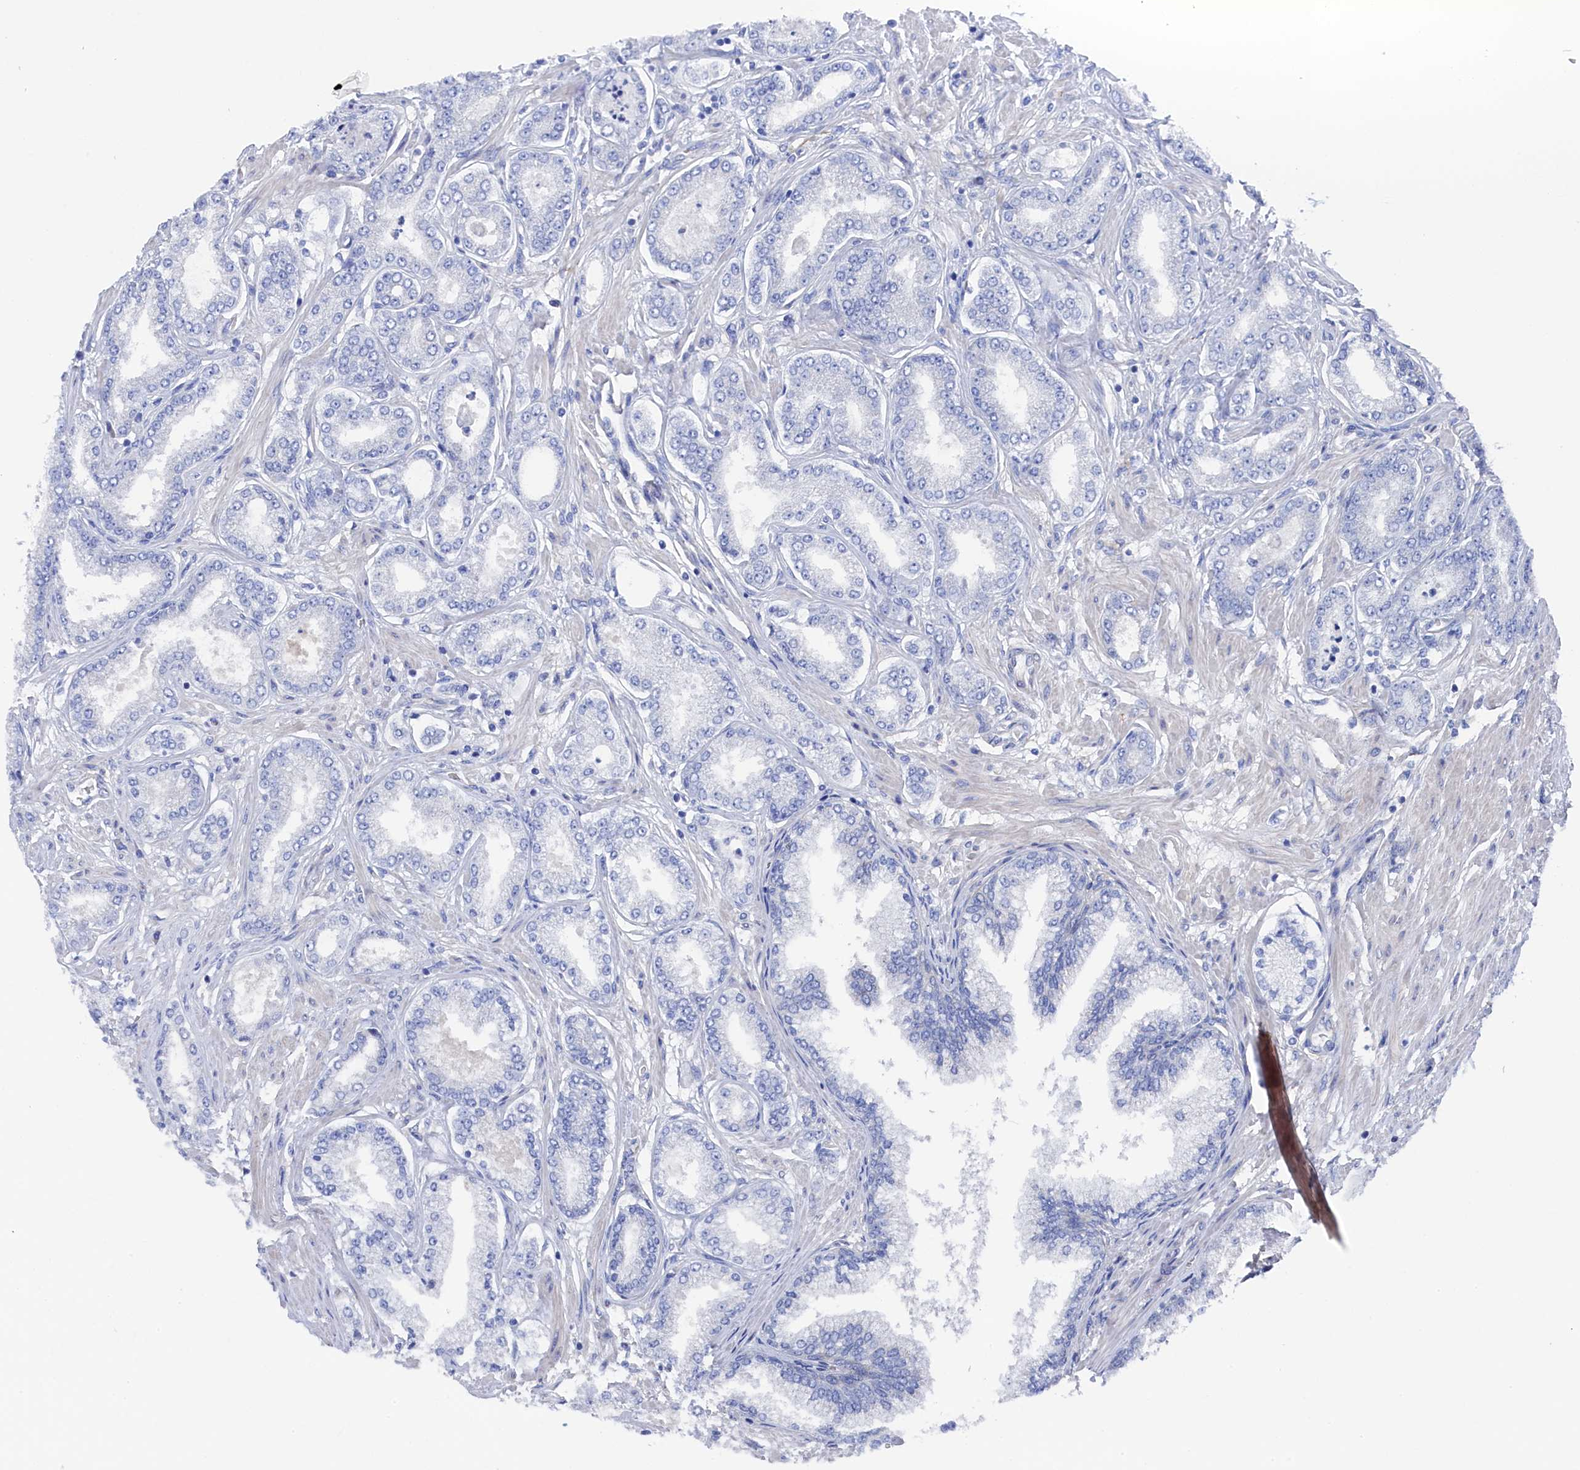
{"staining": {"intensity": "negative", "quantity": "none", "location": "none"}, "tissue": "prostate cancer", "cell_type": "Tumor cells", "image_type": "cancer", "snomed": [{"axis": "morphology", "description": "Adenocarcinoma, Low grade"}, {"axis": "topography", "description": "Prostate"}], "caption": "Tumor cells are negative for brown protein staining in prostate low-grade adenocarcinoma.", "gene": "TMOD2", "patient": {"sex": "male", "age": 63}}